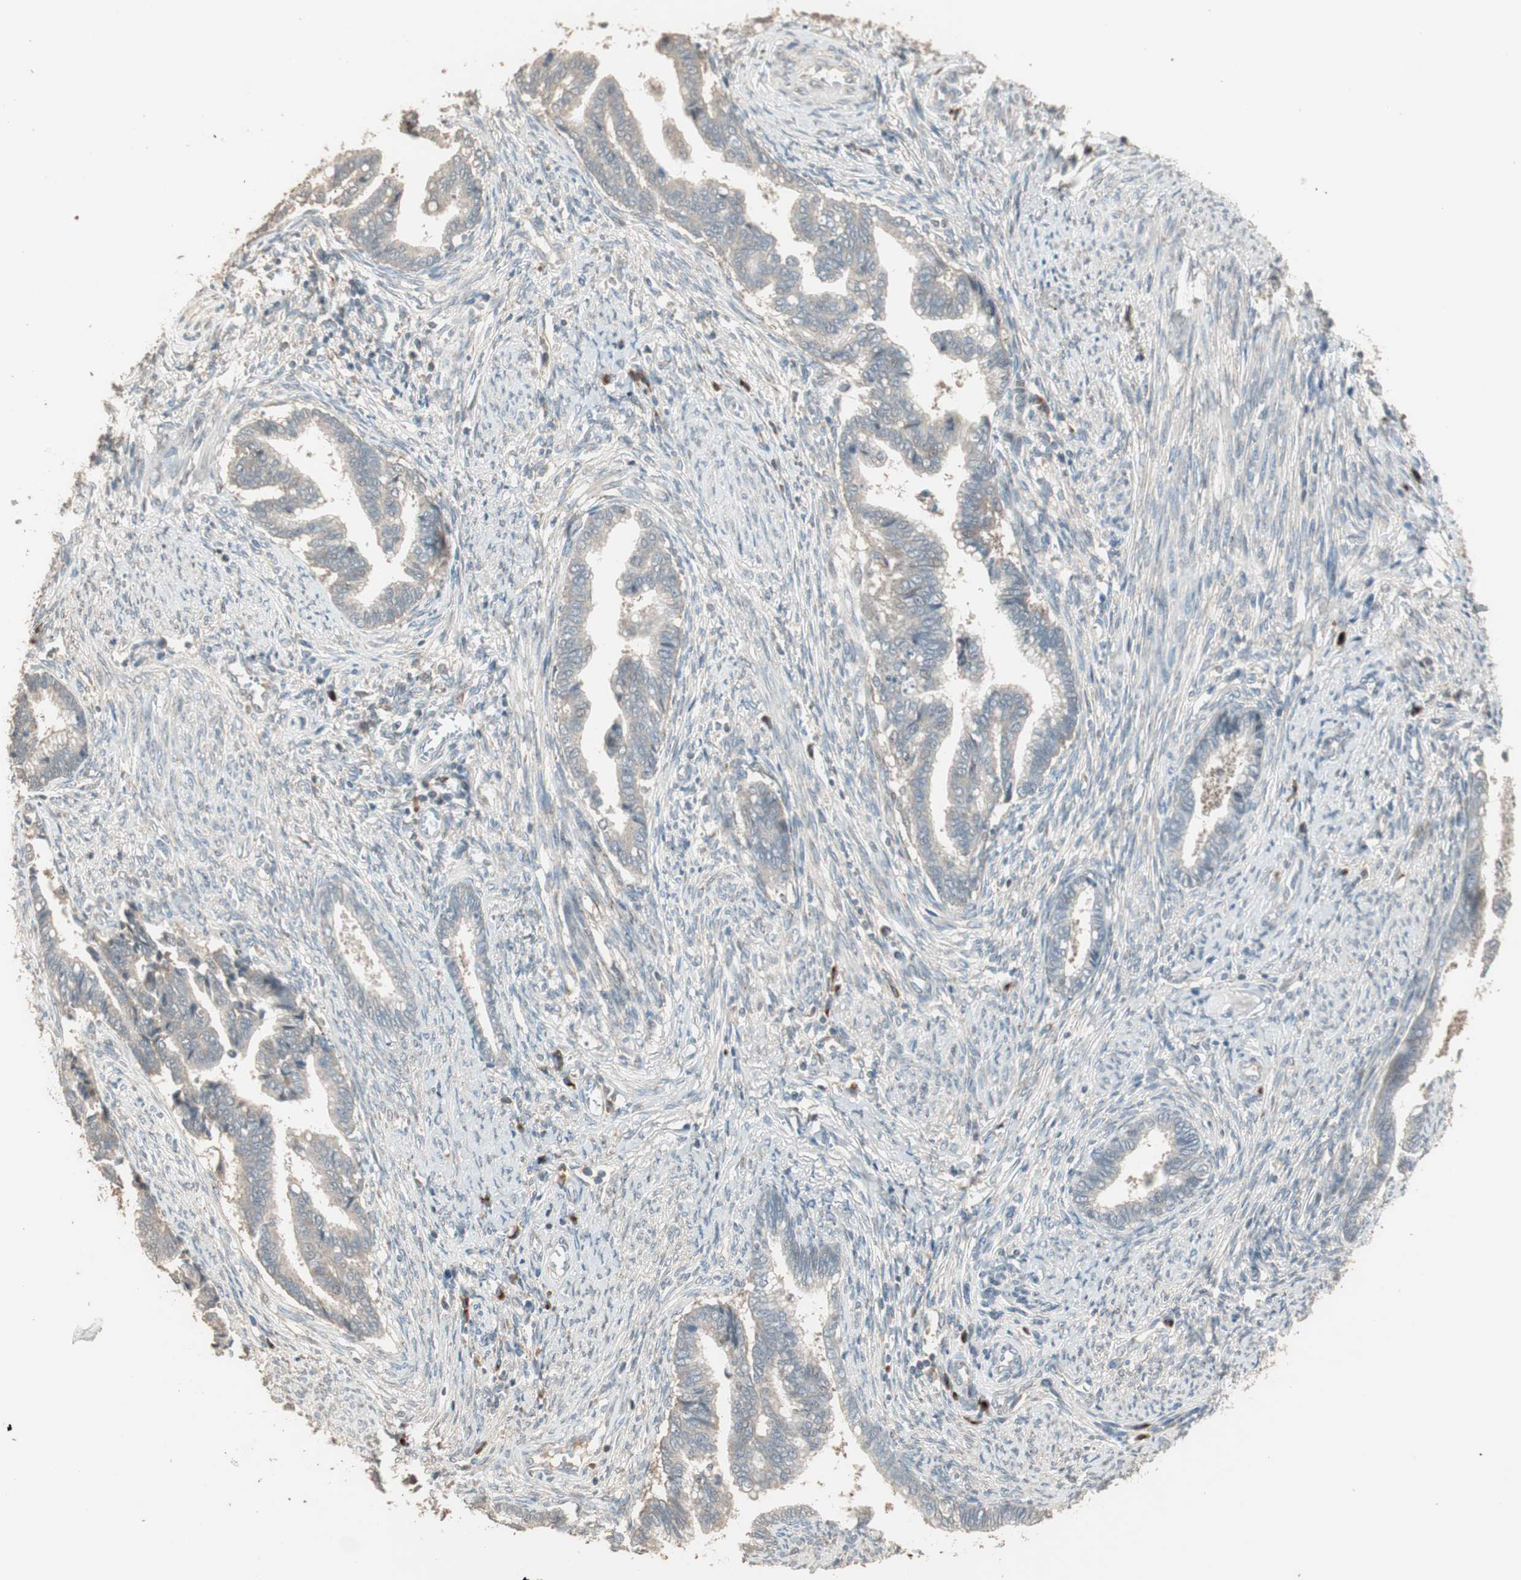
{"staining": {"intensity": "weak", "quantity": ">75%", "location": "cytoplasmic/membranous"}, "tissue": "cervical cancer", "cell_type": "Tumor cells", "image_type": "cancer", "snomed": [{"axis": "morphology", "description": "Adenocarcinoma, NOS"}, {"axis": "topography", "description": "Cervix"}], "caption": "Cervical adenocarcinoma stained for a protein (brown) shows weak cytoplasmic/membranous positive expression in approximately >75% of tumor cells.", "gene": "RARRES1", "patient": {"sex": "female", "age": 44}}